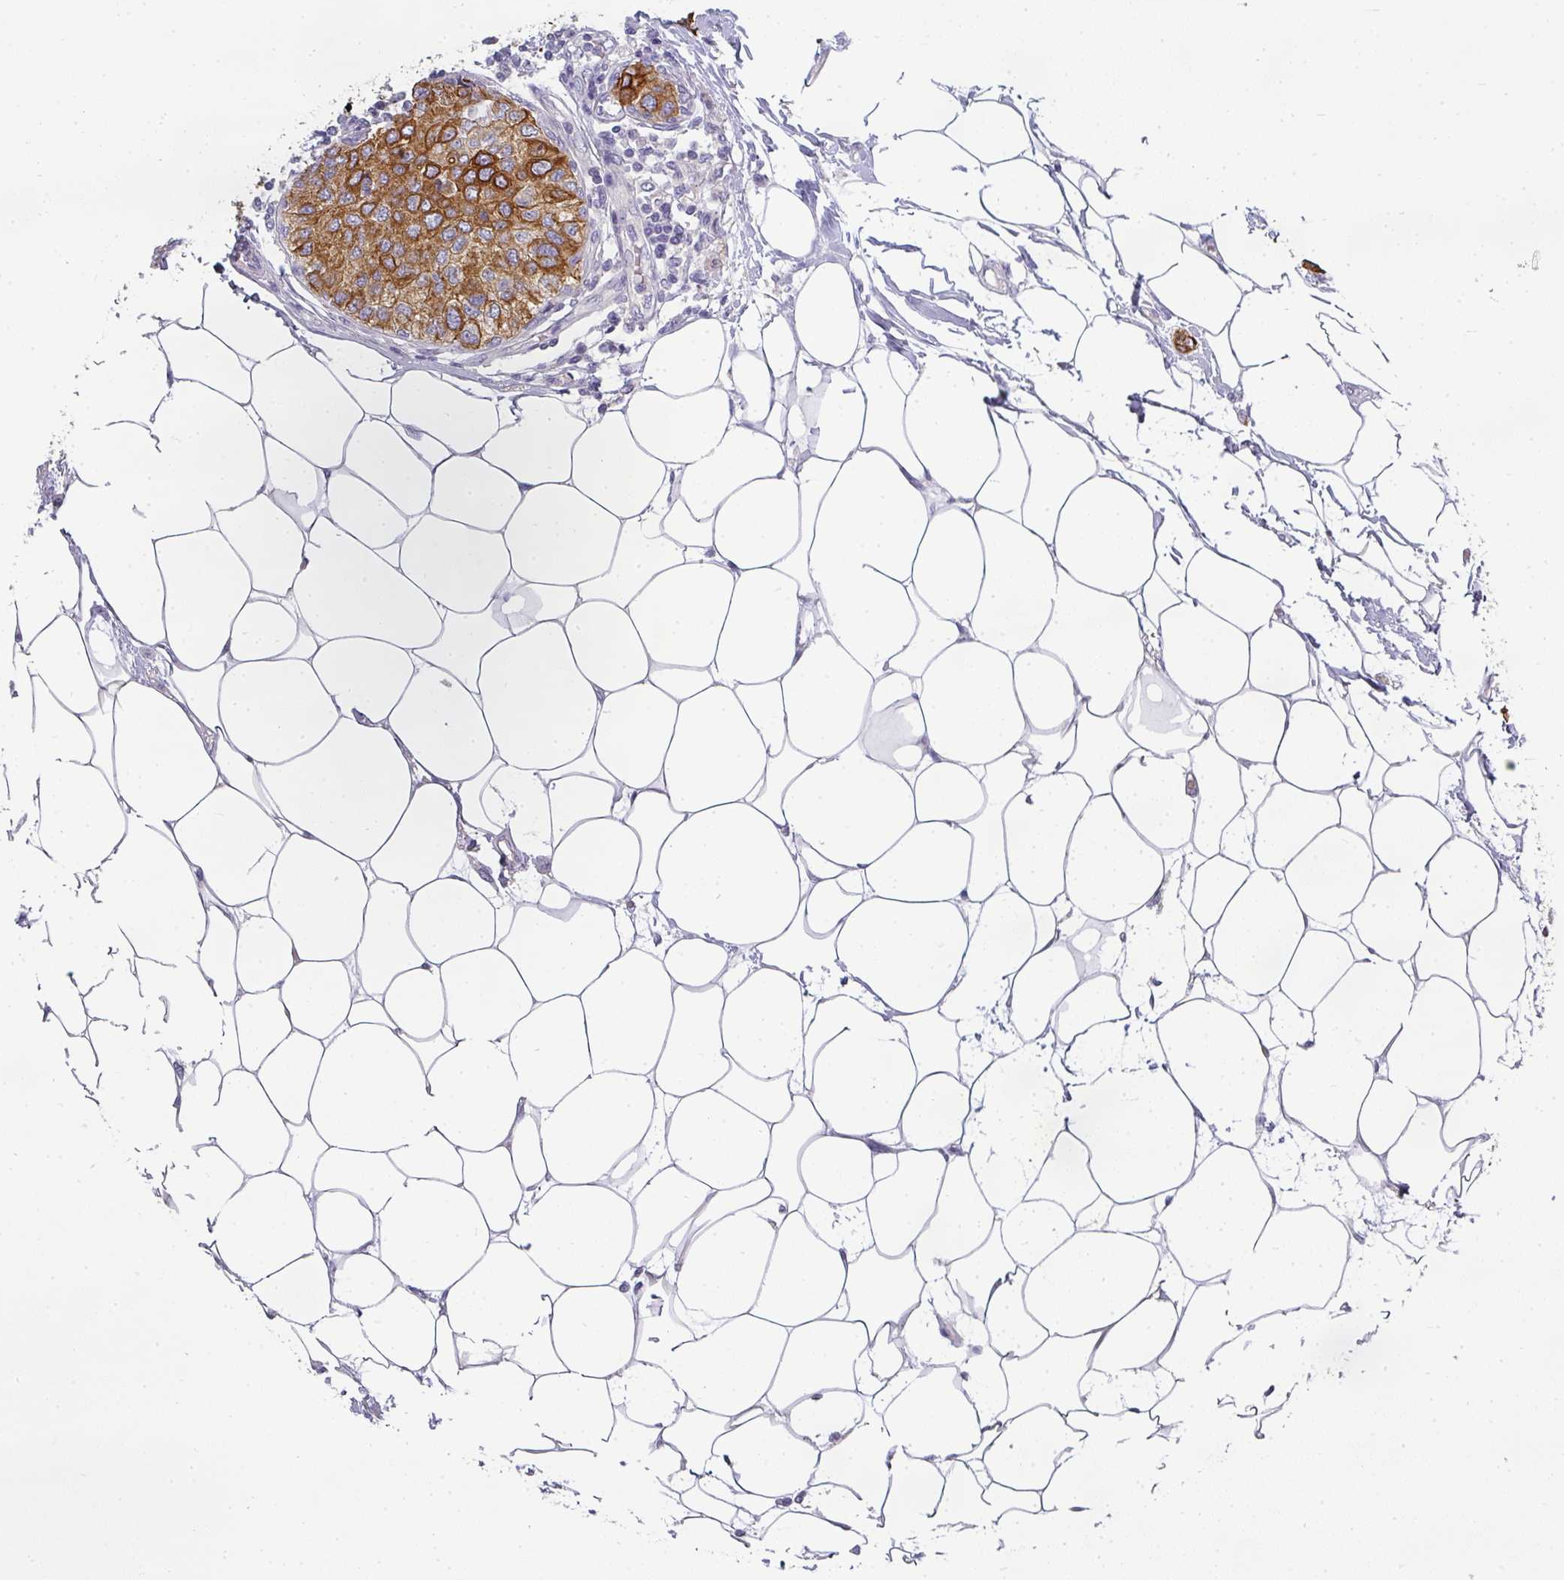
{"staining": {"intensity": "strong", "quantity": ">75%", "location": "cytoplasmic/membranous"}, "tissue": "breast cancer", "cell_type": "Tumor cells", "image_type": "cancer", "snomed": [{"axis": "morphology", "description": "Duct carcinoma"}, {"axis": "topography", "description": "Breast"}], "caption": "Protein staining reveals strong cytoplasmic/membranous expression in about >75% of tumor cells in breast intraductal carcinoma.", "gene": "ASXL3", "patient": {"sex": "female", "age": 72}}